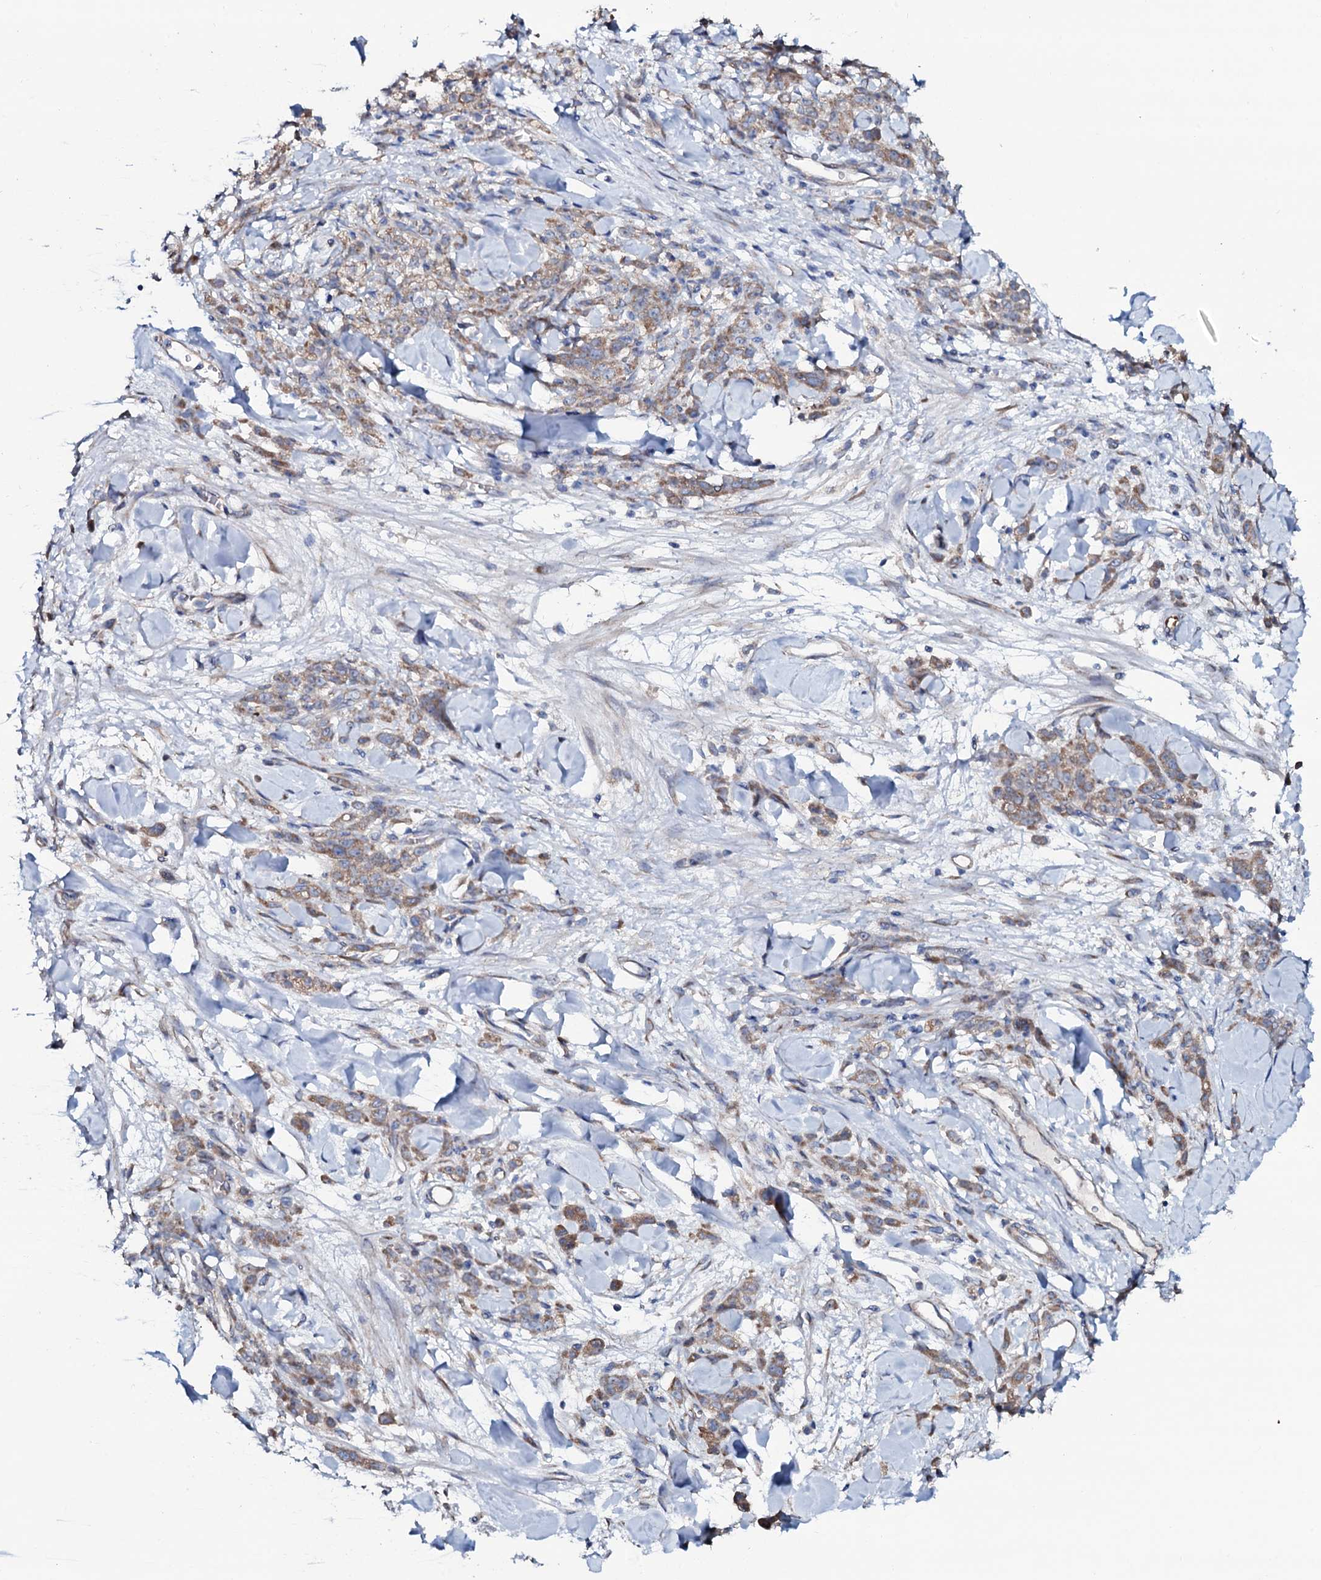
{"staining": {"intensity": "moderate", "quantity": ">75%", "location": "cytoplasmic/membranous"}, "tissue": "stomach cancer", "cell_type": "Tumor cells", "image_type": "cancer", "snomed": [{"axis": "morphology", "description": "Normal tissue, NOS"}, {"axis": "morphology", "description": "Adenocarcinoma, NOS"}, {"axis": "topography", "description": "Stomach"}], "caption": "Stomach adenocarcinoma tissue exhibits moderate cytoplasmic/membranous expression in about >75% of tumor cells, visualized by immunohistochemistry.", "gene": "STARD13", "patient": {"sex": "male", "age": 82}}